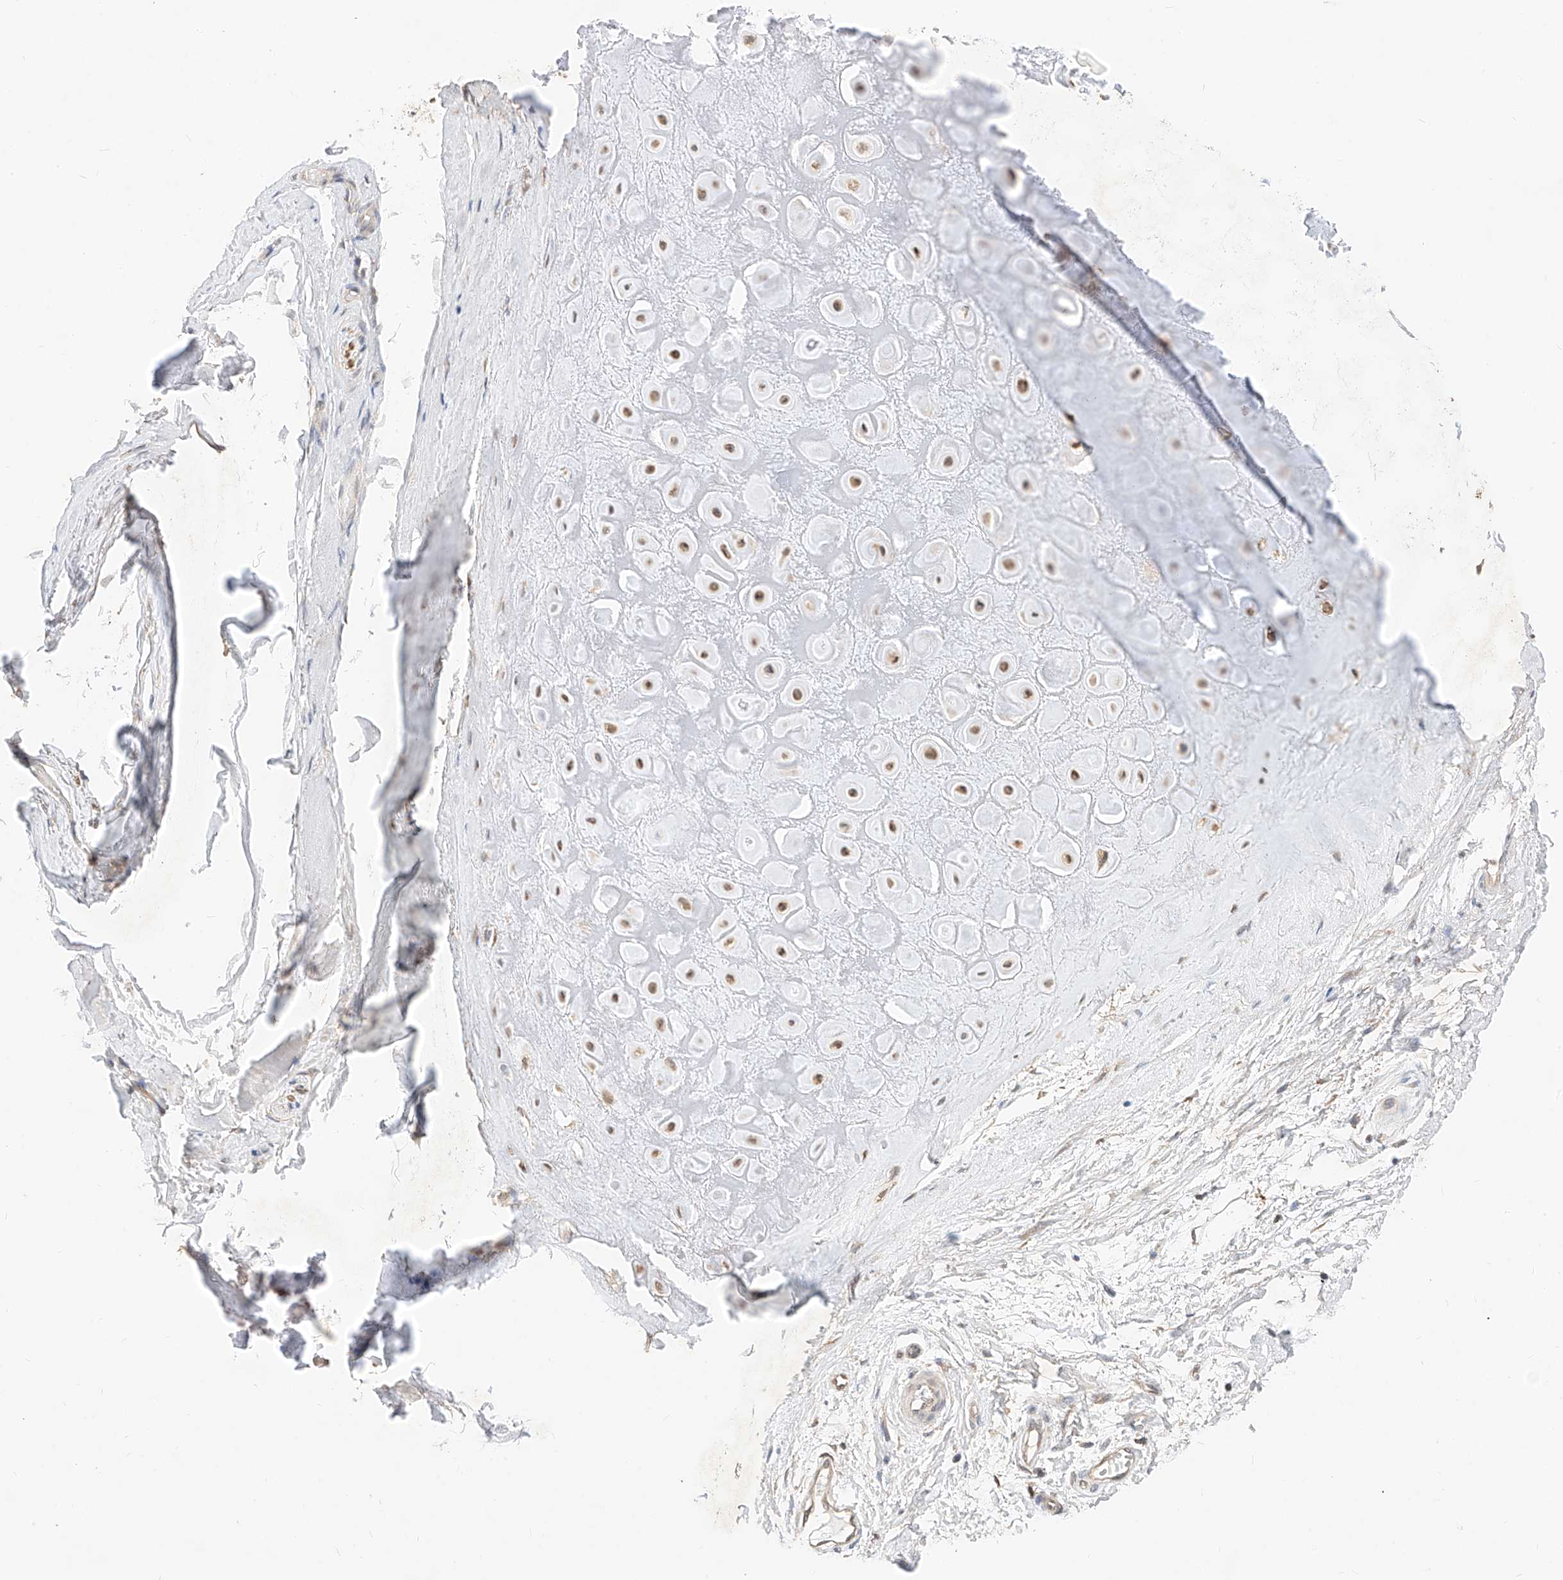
{"staining": {"intensity": "negative", "quantity": "none", "location": "none"}, "tissue": "adipose tissue", "cell_type": "Adipocytes", "image_type": "normal", "snomed": [{"axis": "morphology", "description": "Normal tissue, NOS"}, {"axis": "morphology", "description": "Basal cell carcinoma"}, {"axis": "topography", "description": "Skin"}], "caption": "This micrograph is of unremarkable adipose tissue stained with immunohistochemistry to label a protein in brown with the nuclei are counter-stained blue. There is no positivity in adipocytes. (Immunohistochemistry (ihc), brightfield microscopy, high magnification).", "gene": "ZSCAN4", "patient": {"sex": "female", "age": 89}}